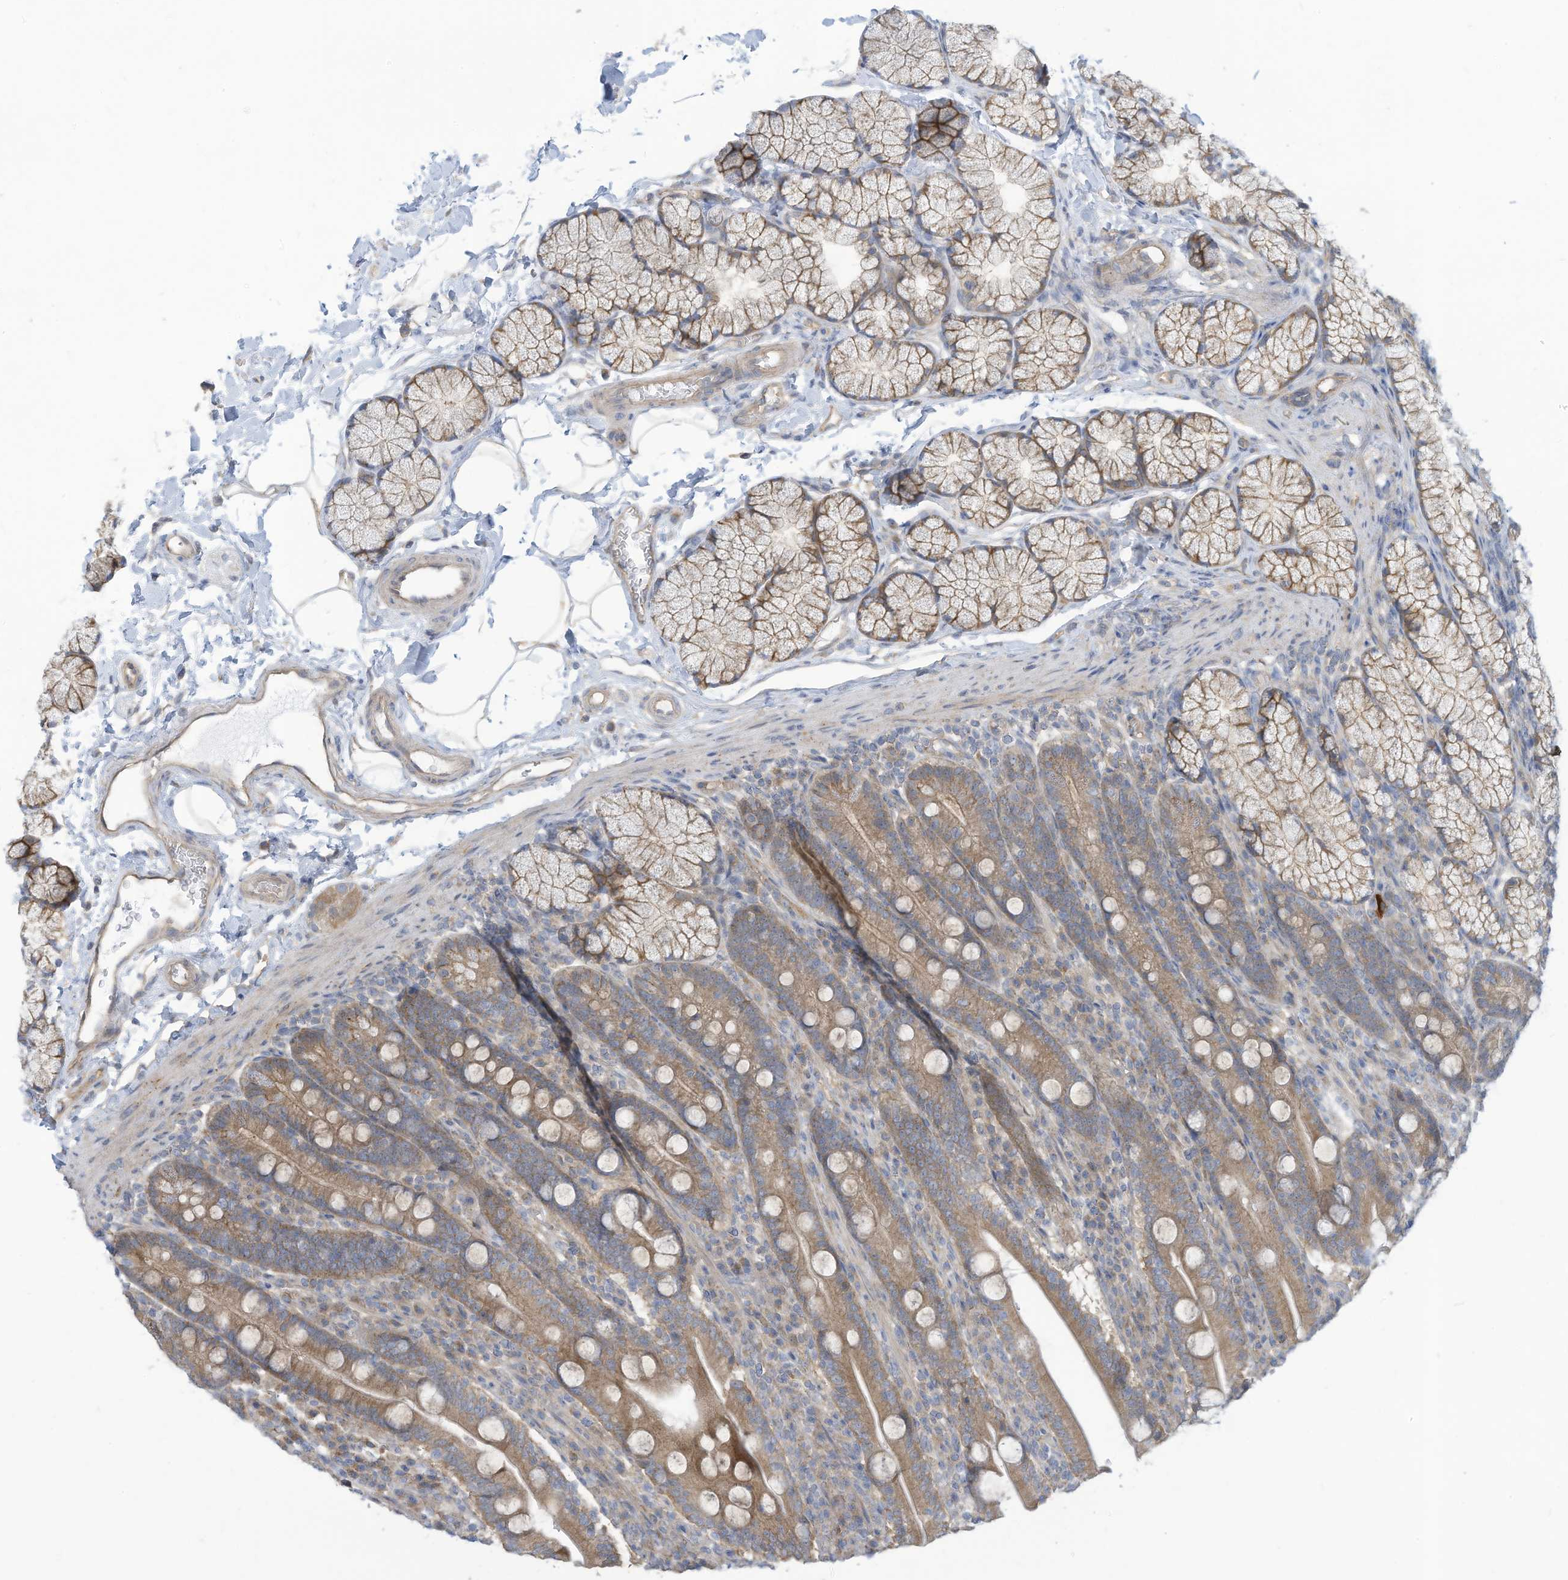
{"staining": {"intensity": "moderate", "quantity": "25%-75%", "location": "cytoplasmic/membranous"}, "tissue": "duodenum", "cell_type": "Glandular cells", "image_type": "normal", "snomed": [{"axis": "morphology", "description": "Normal tissue, NOS"}, {"axis": "topography", "description": "Duodenum"}], "caption": "Duodenum stained for a protein (brown) demonstrates moderate cytoplasmic/membranous positive positivity in approximately 25%-75% of glandular cells.", "gene": "ADAT2", "patient": {"sex": "male", "age": 35}}